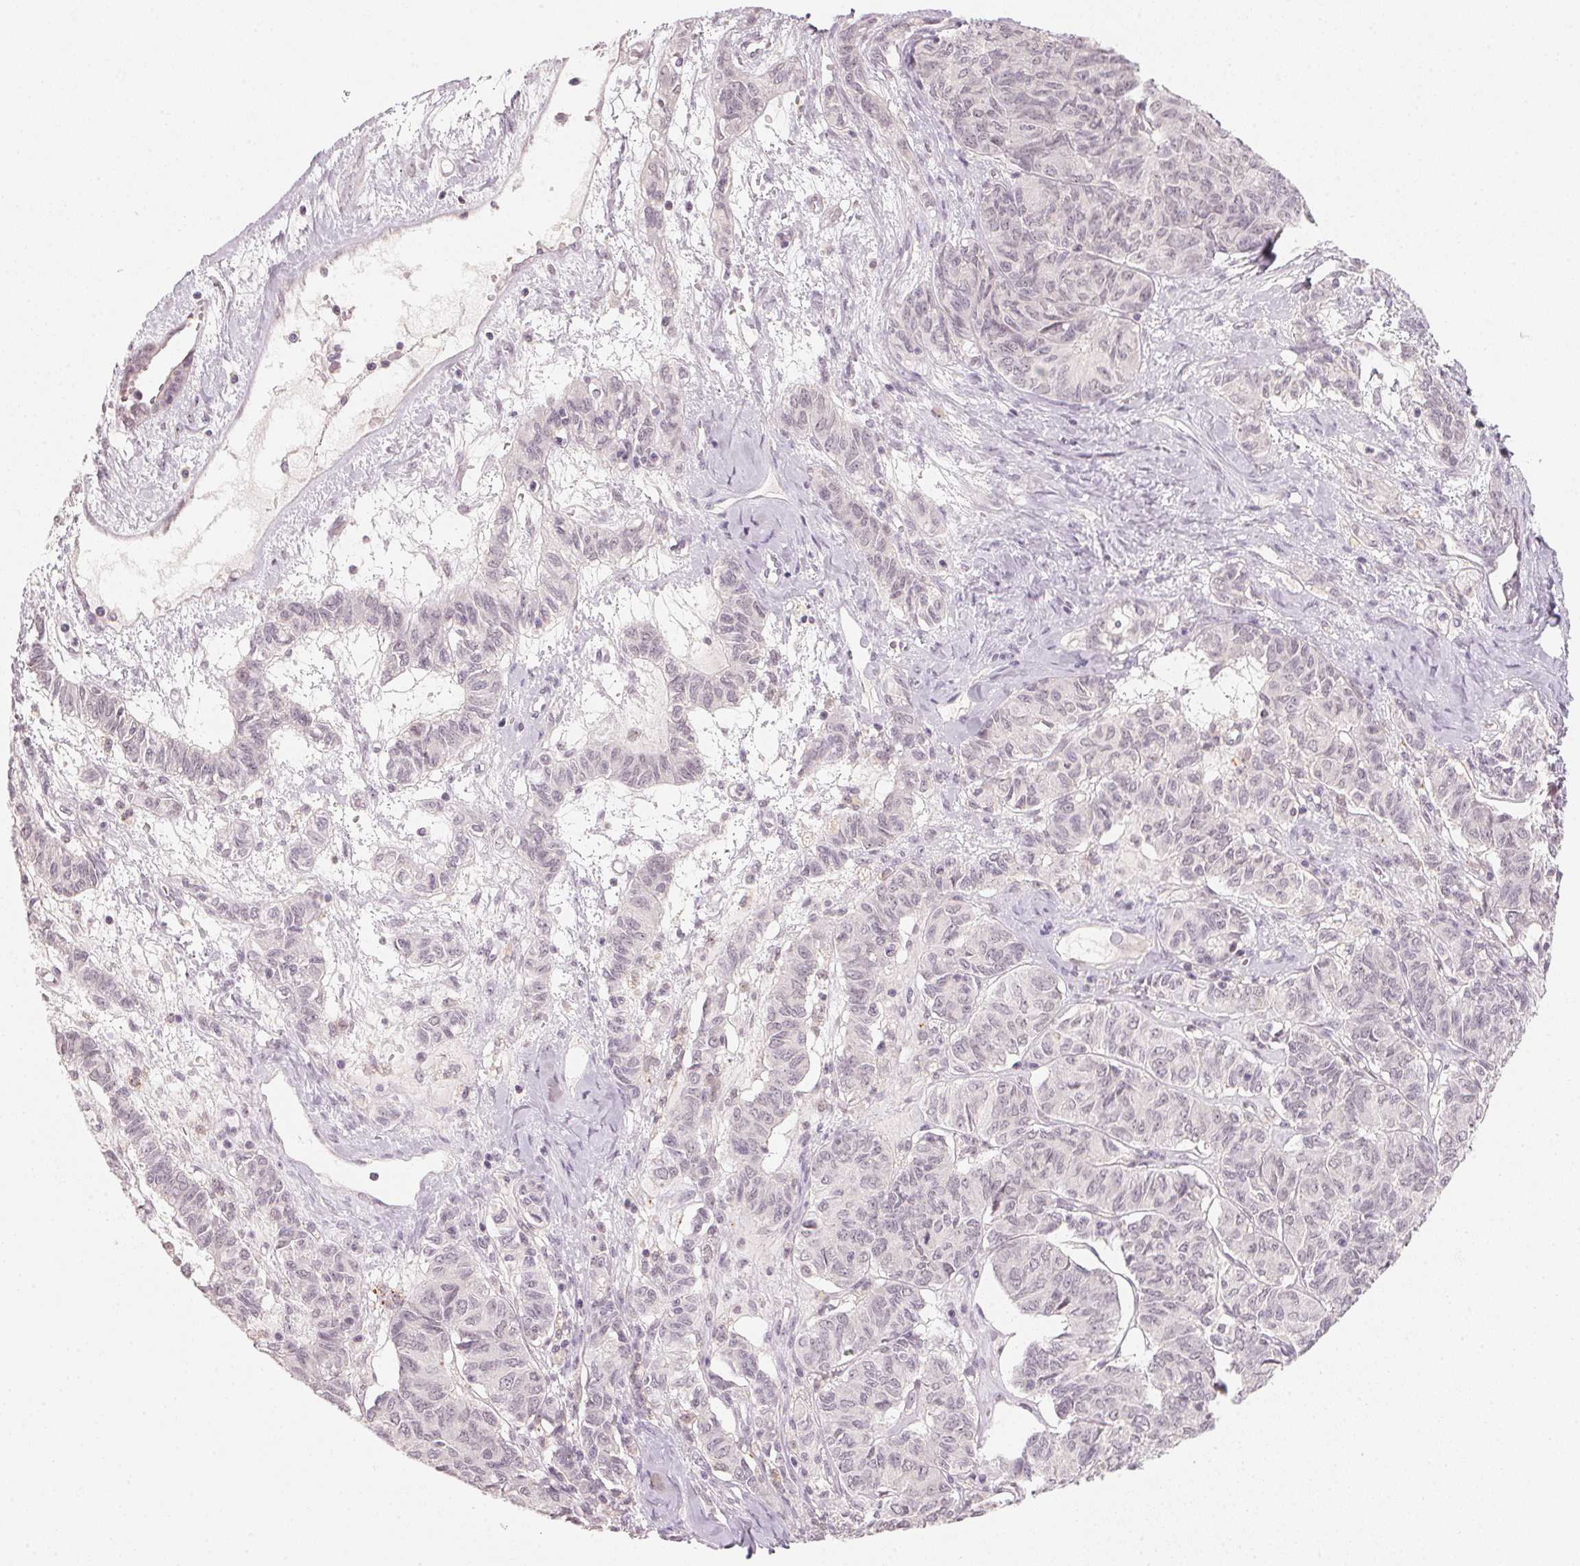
{"staining": {"intensity": "negative", "quantity": "none", "location": "none"}, "tissue": "ovarian cancer", "cell_type": "Tumor cells", "image_type": "cancer", "snomed": [{"axis": "morphology", "description": "Carcinoma, endometroid"}, {"axis": "topography", "description": "Ovary"}], "caption": "IHC micrograph of human ovarian endometroid carcinoma stained for a protein (brown), which reveals no expression in tumor cells.", "gene": "ANKRD31", "patient": {"sex": "female", "age": 80}}